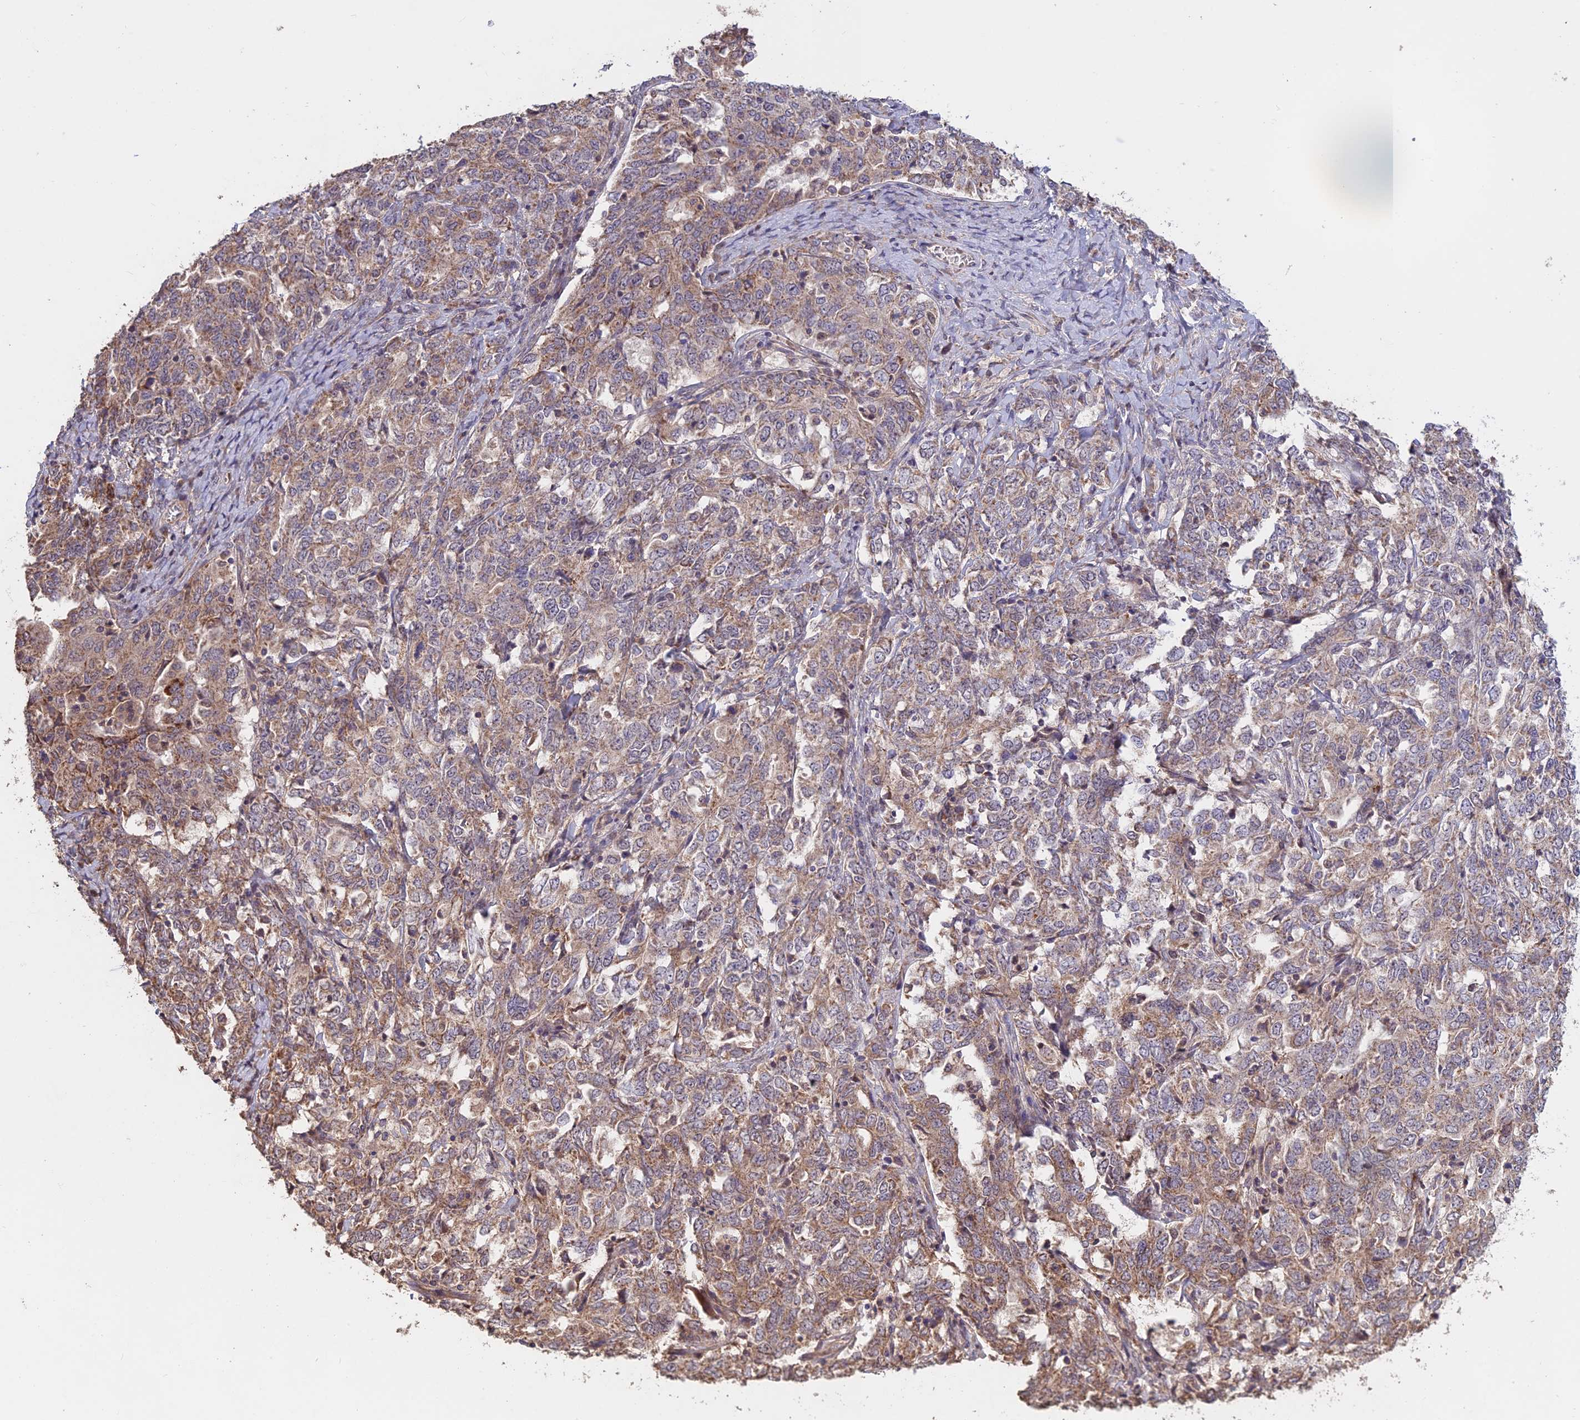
{"staining": {"intensity": "moderate", "quantity": ">75%", "location": "cytoplasmic/membranous"}, "tissue": "ovarian cancer", "cell_type": "Tumor cells", "image_type": "cancer", "snomed": [{"axis": "morphology", "description": "Carcinoma, endometroid"}, {"axis": "topography", "description": "Ovary"}], "caption": "Immunohistochemistry (IHC) image of neoplastic tissue: human ovarian cancer stained using IHC reveals medium levels of moderate protein expression localized specifically in the cytoplasmic/membranous of tumor cells, appearing as a cytoplasmic/membranous brown color.", "gene": "SHISA5", "patient": {"sex": "female", "age": 62}}